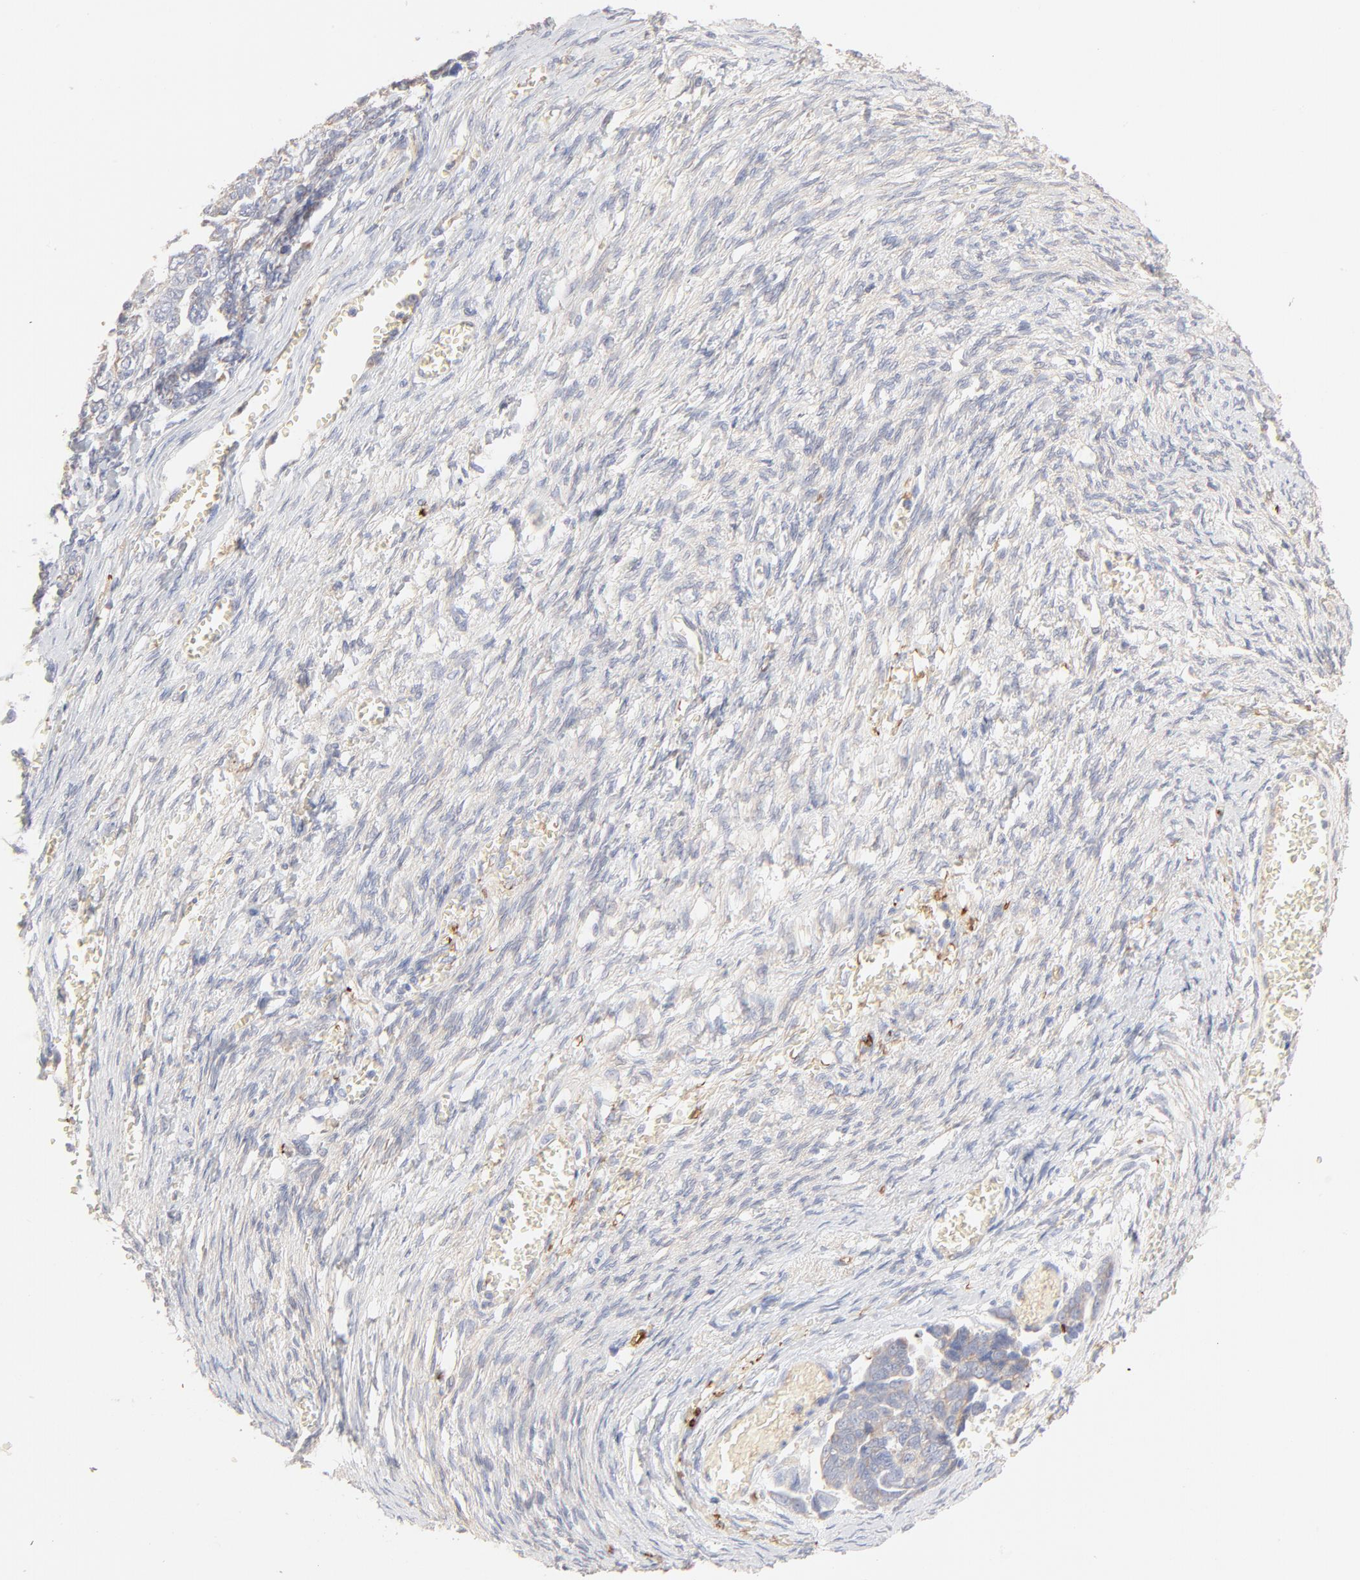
{"staining": {"intensity": "negative", "quantity": "none", "location": "none"}, "tissue": "ovarian cancer", "cell_type": "Tumor cells", "image_type": "cancer", "snomed": [{"axis": "morphology", "description": "Cystadenocarcinoma, serous, NOS"}, {"axis": "topography", "description": "Ovary"}], "caption": "Immunohistochemical staining of human ovarian serous cystadenocarcinoma exhibits no significant positivity in tumor cells.", "gene": "SPTB", "patient": {"sex": "female", "age": 69}}